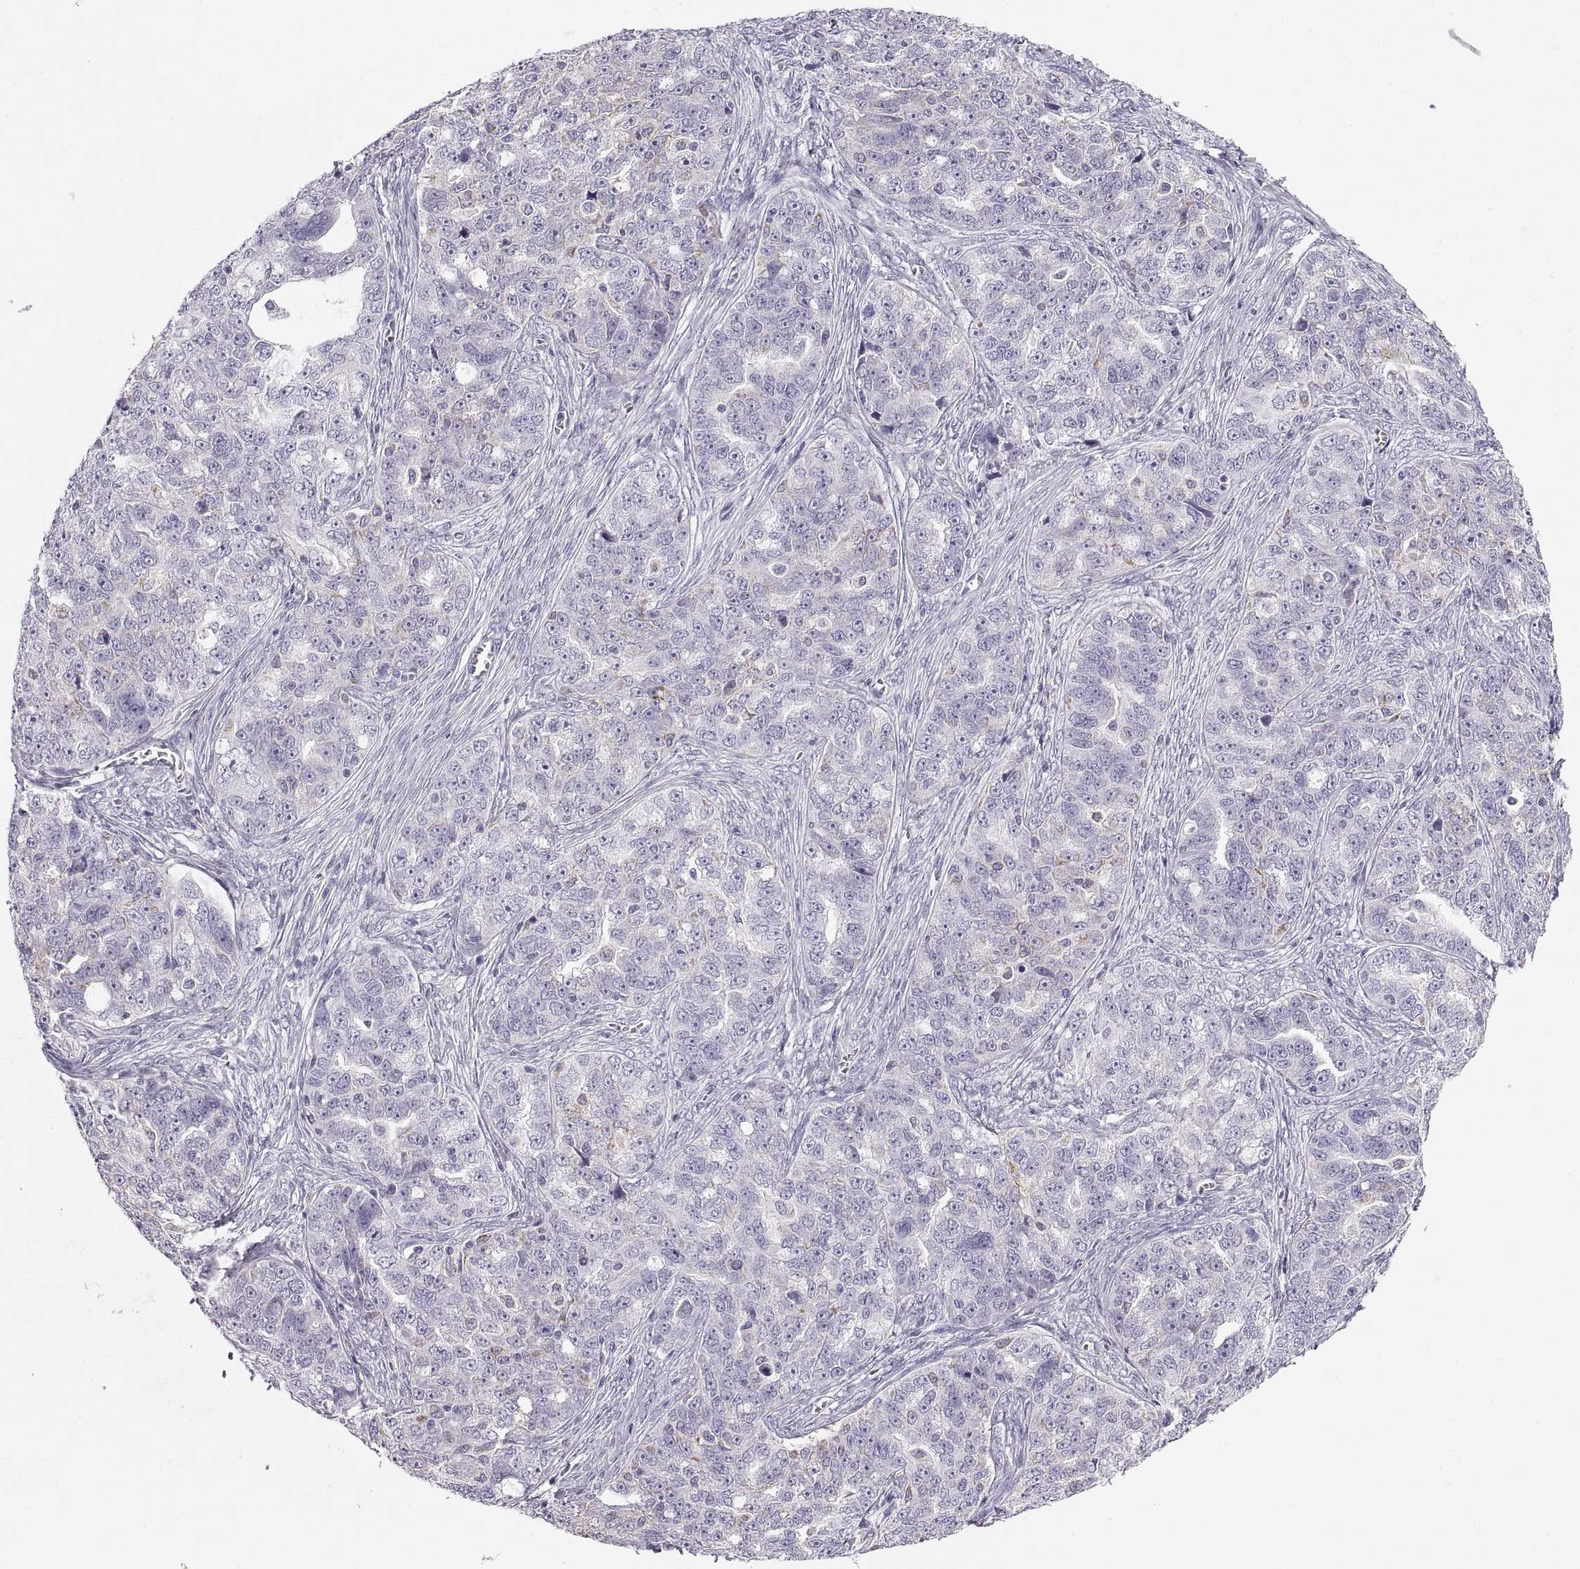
{"staining": {"intensity": "negative", "quantity": "none", "location": "none"}, "tissue": "ovarian cancer", "cell_type": "Tumor cells", "image_type": "cancer", "snomed": [{"axis": "morphology", "description": "Cystadenocarcinoma, serous, NOS"}, {"axis": "topography", "description": "Ovary"}], "caption": "A high-resolution photomicrograph shows IHC staining of ovarian cancer, which demonstrates no significant staining in tumor cells.", "gene": "COL9A3", "patient": {"sex": "female", "age": 51}}